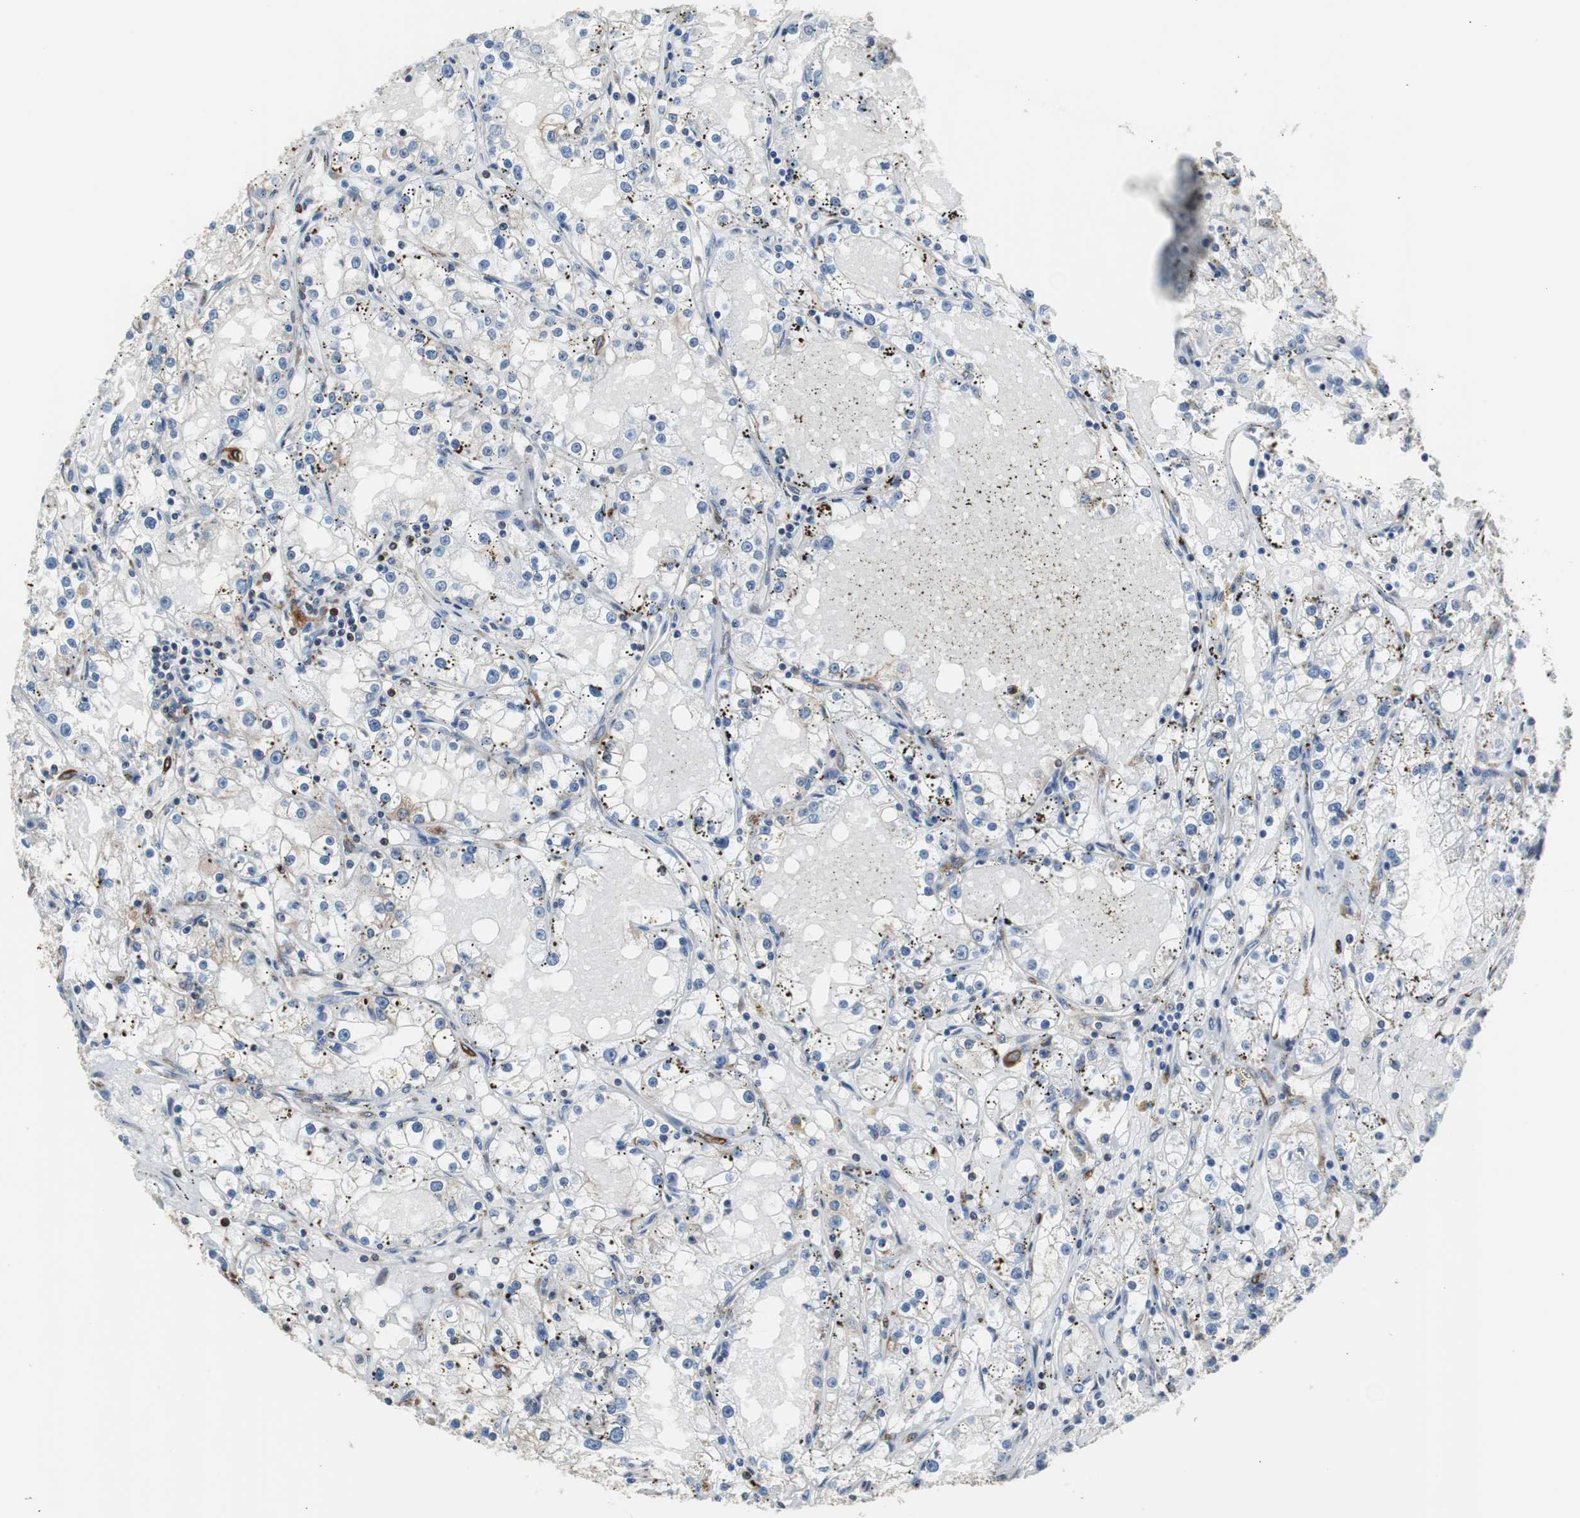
{"staining": {"intensity": "weak", "quantity": "25%-75%", "location": "cytoplasmic/membranous"}, "tissue": "renal cancer", "cell_type": "Tumor cells", "image_type": "cancer", "snomed": [{"axis": "morphology", "description": "Adenocarcinoma, NOS"}, {"axis": "topography", "description": "Kidney"}], "caption": "Brown immunohistochemical staining in adenocarcinoma (renal) demonstrates weak cytoplasmic/membranous staining in about 25%-75% of tumor cells.", "gene": "PBXIP1", "patient": {"sex": "male", "age": 56}}